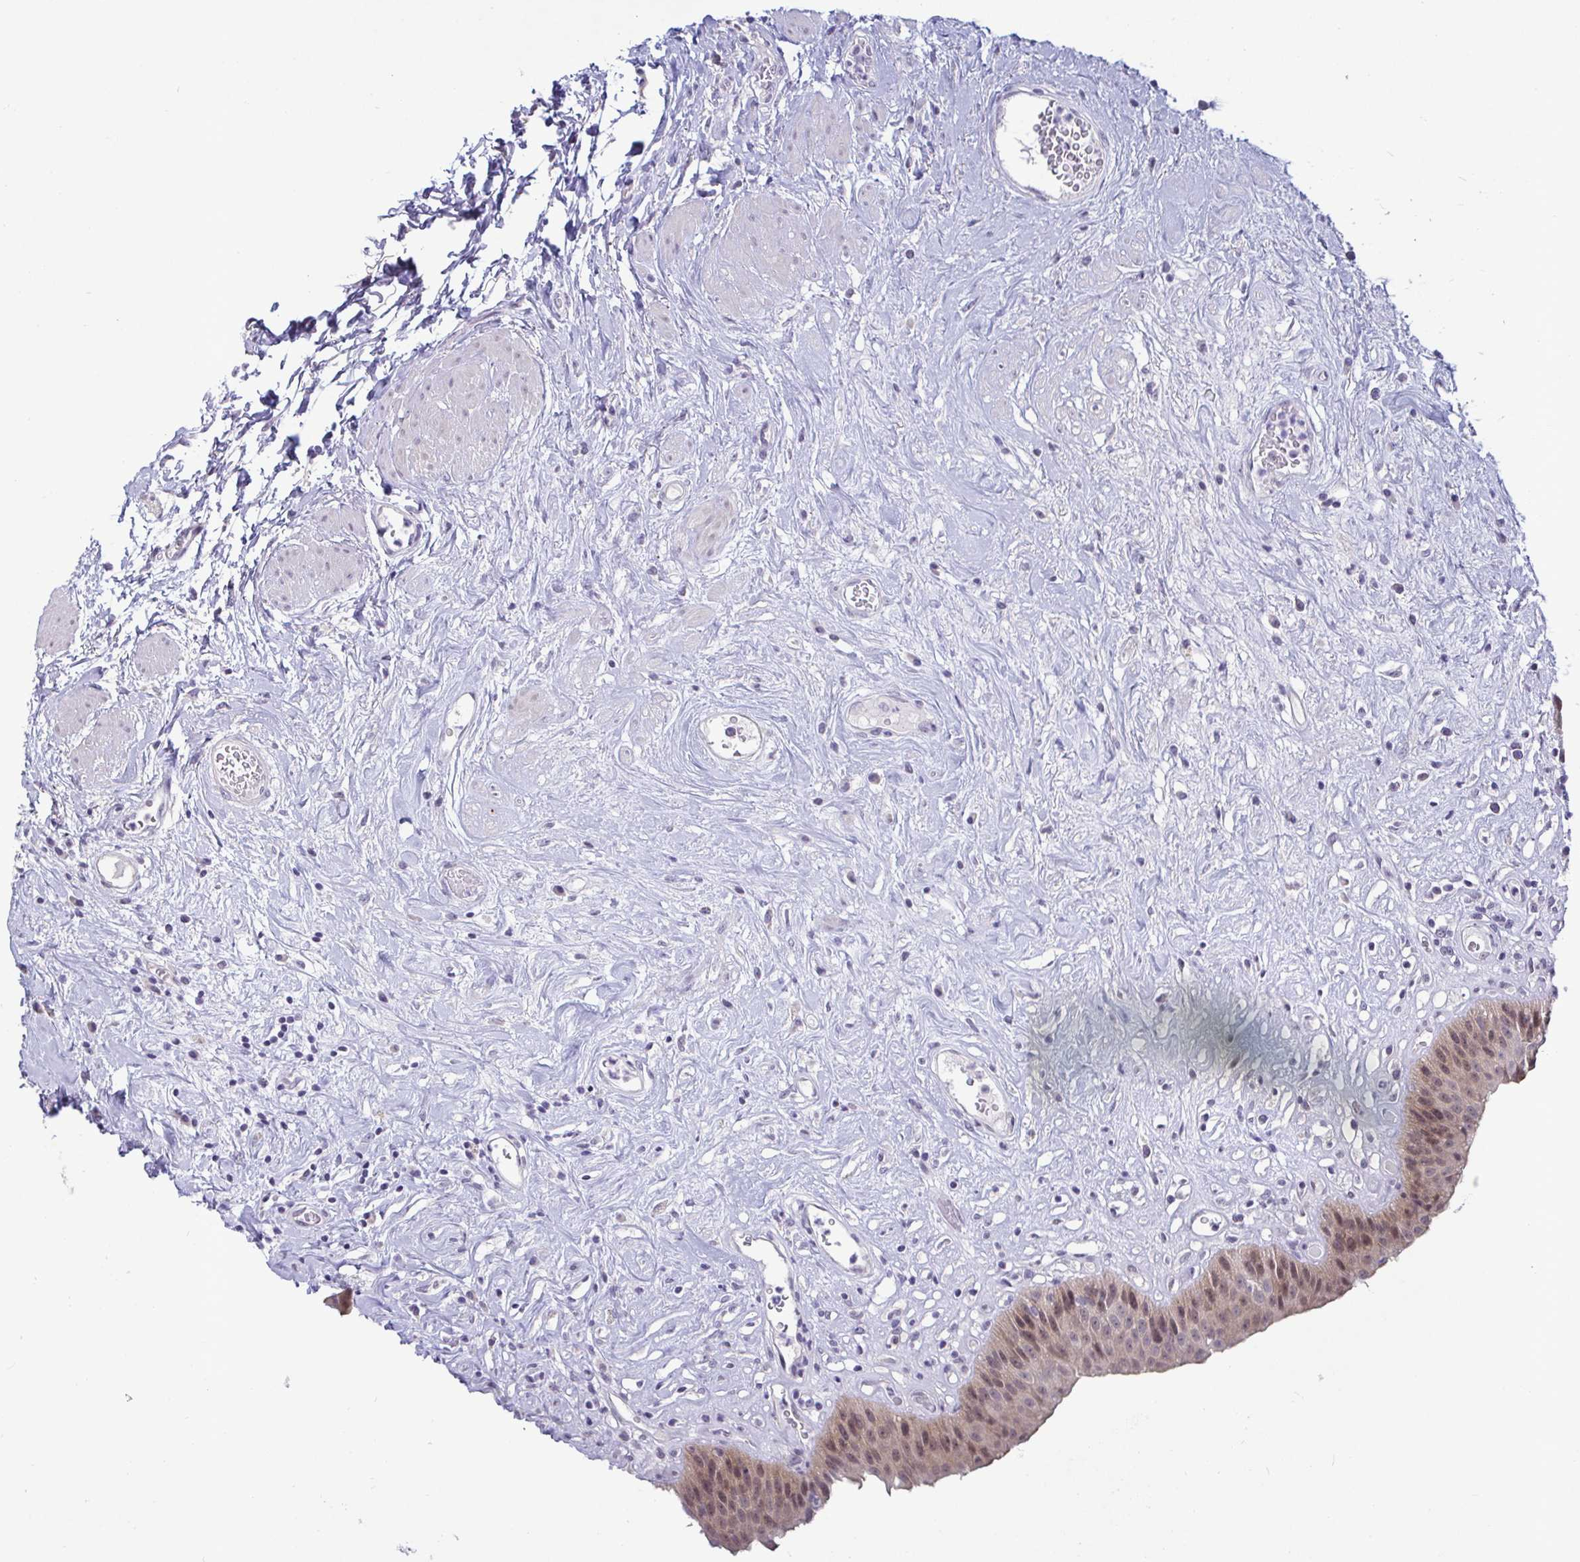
{"staining": {"intensity": "moderate", "quantity": "25%-75%", "location": "cytoplasmic/membranous,nuclear"}, "tissue": "urinary bladder", "cell_type": "Urothelial cells", "image_type": "normal", "snomed": [{"axis": "morphology", "description": "Normal tissue, NOS"}, {"axis": "topography", "description": "Urinary bladder"}], "caption": "Unremarkable urinary bladder displays moderate cytoplasmic/membranous,nuclear staining in about 25%-75% of urothelial cells (DAB IHC, brown staining for protein, blue staining for nuclei)..", "gene": "GSTM1", "patient": {"sex": "female", "age": 56}}